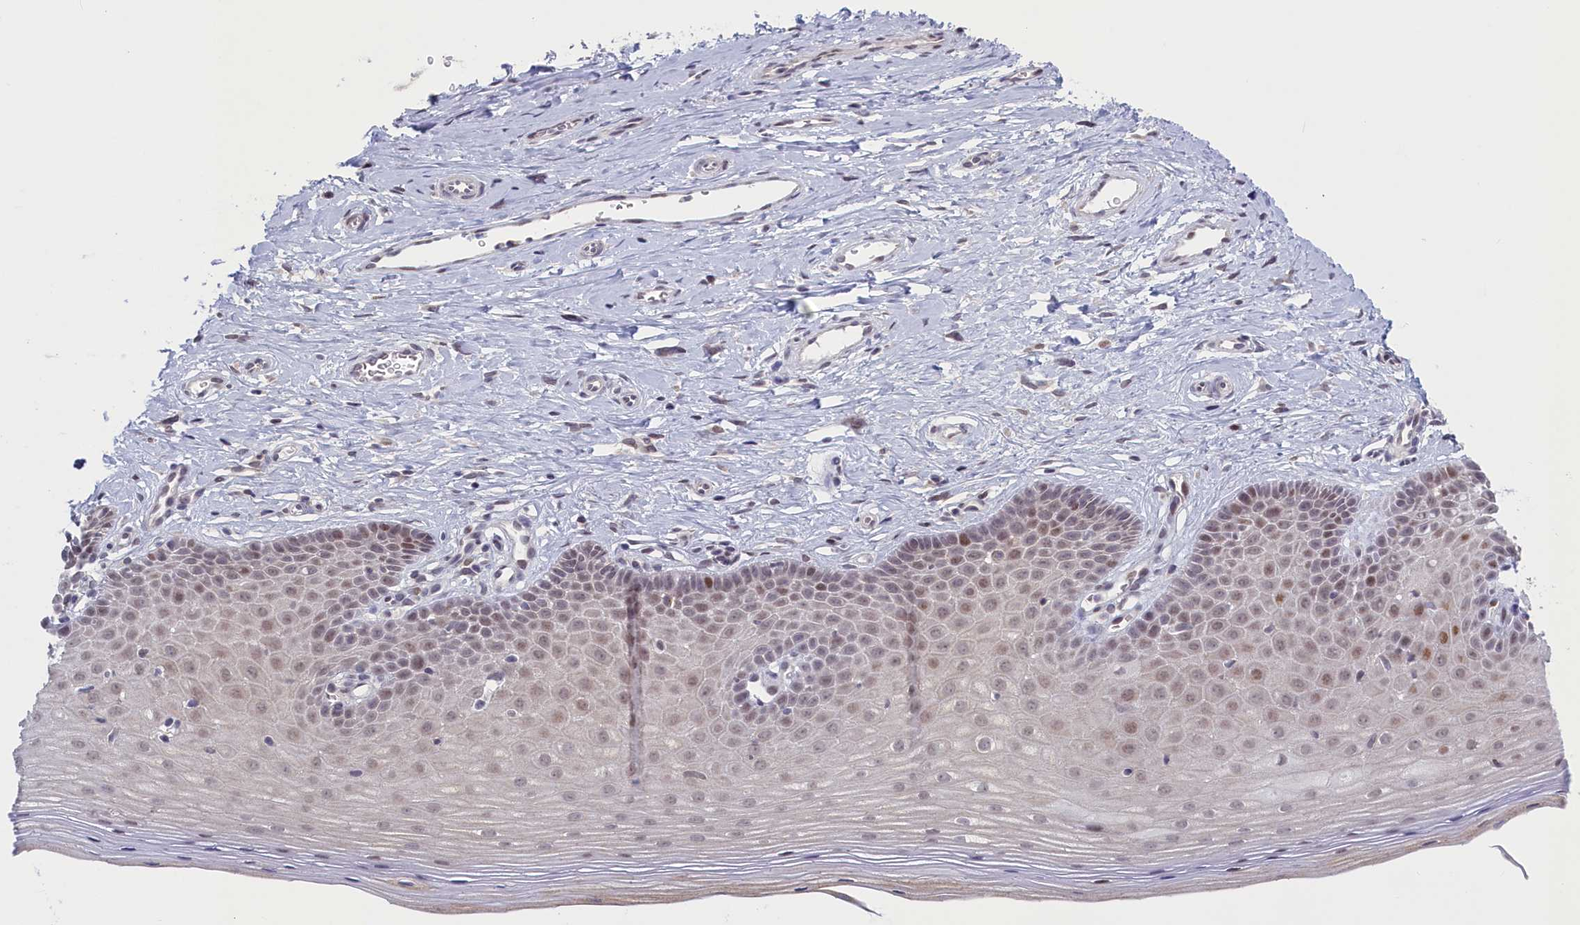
{"staining": {"intensity": "moderate", "quantity": "25%-75%", "location": "nuclear"}, "tissue": "cervix", "cell_type": "Glandular cells", "image_type": "normal", "snomed": [{"axis": "morphology", "description": "Normal tissue, NOS"}, {"axis": "topography", "description": "Cervix"}], "caption": "Glandular cells show moderate nuclear staining in approximately 25%-75% of cells in unremarkable cervix.", "gene": "ATF7IP2", "patient": {"sex": "female", "age": 36}}